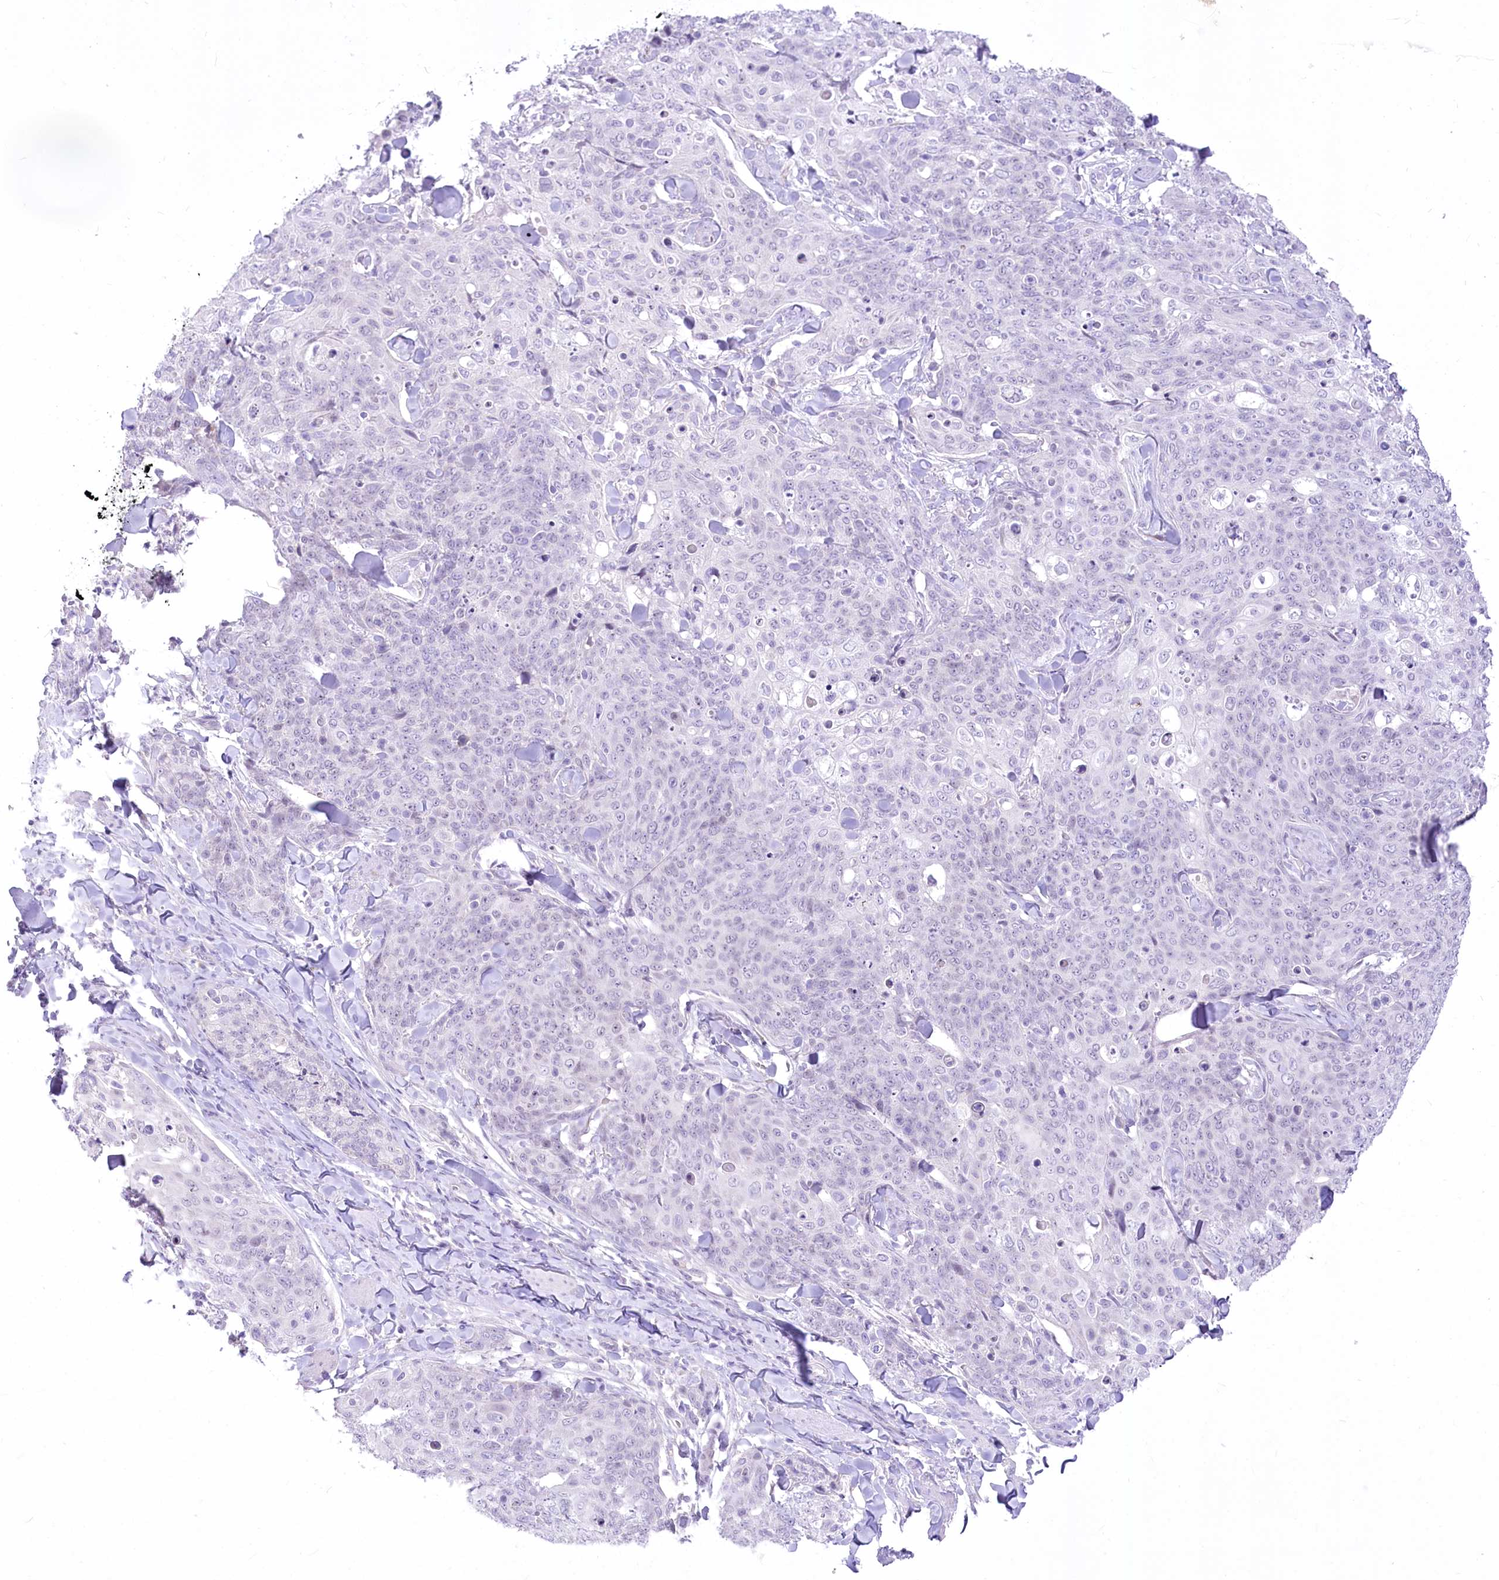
{"staining": {"intensity": "negative", "quantity": "none", "location": "none"}, "tissue": "skin cancer", "cell_type": "Tumor cells", "image_type": "cancer", "snomed": [{"axis": "morphology", "description": "Squamous cell carcinoma, NOS"}, {"axis": "topography", "description": "Skin"}, {"axis": "topography", "description": "Vulva"}], "caption": "This photomicrograph is of skin cancer (squamous cell carcinoma) stained with immunohistochemistry (IHC) to label a protein in brown with the nuclei are counter-stained blue. There is no staining in tumor cells.", "gene": "BEND7", "patient": {"sex": "female", "age": 85}}